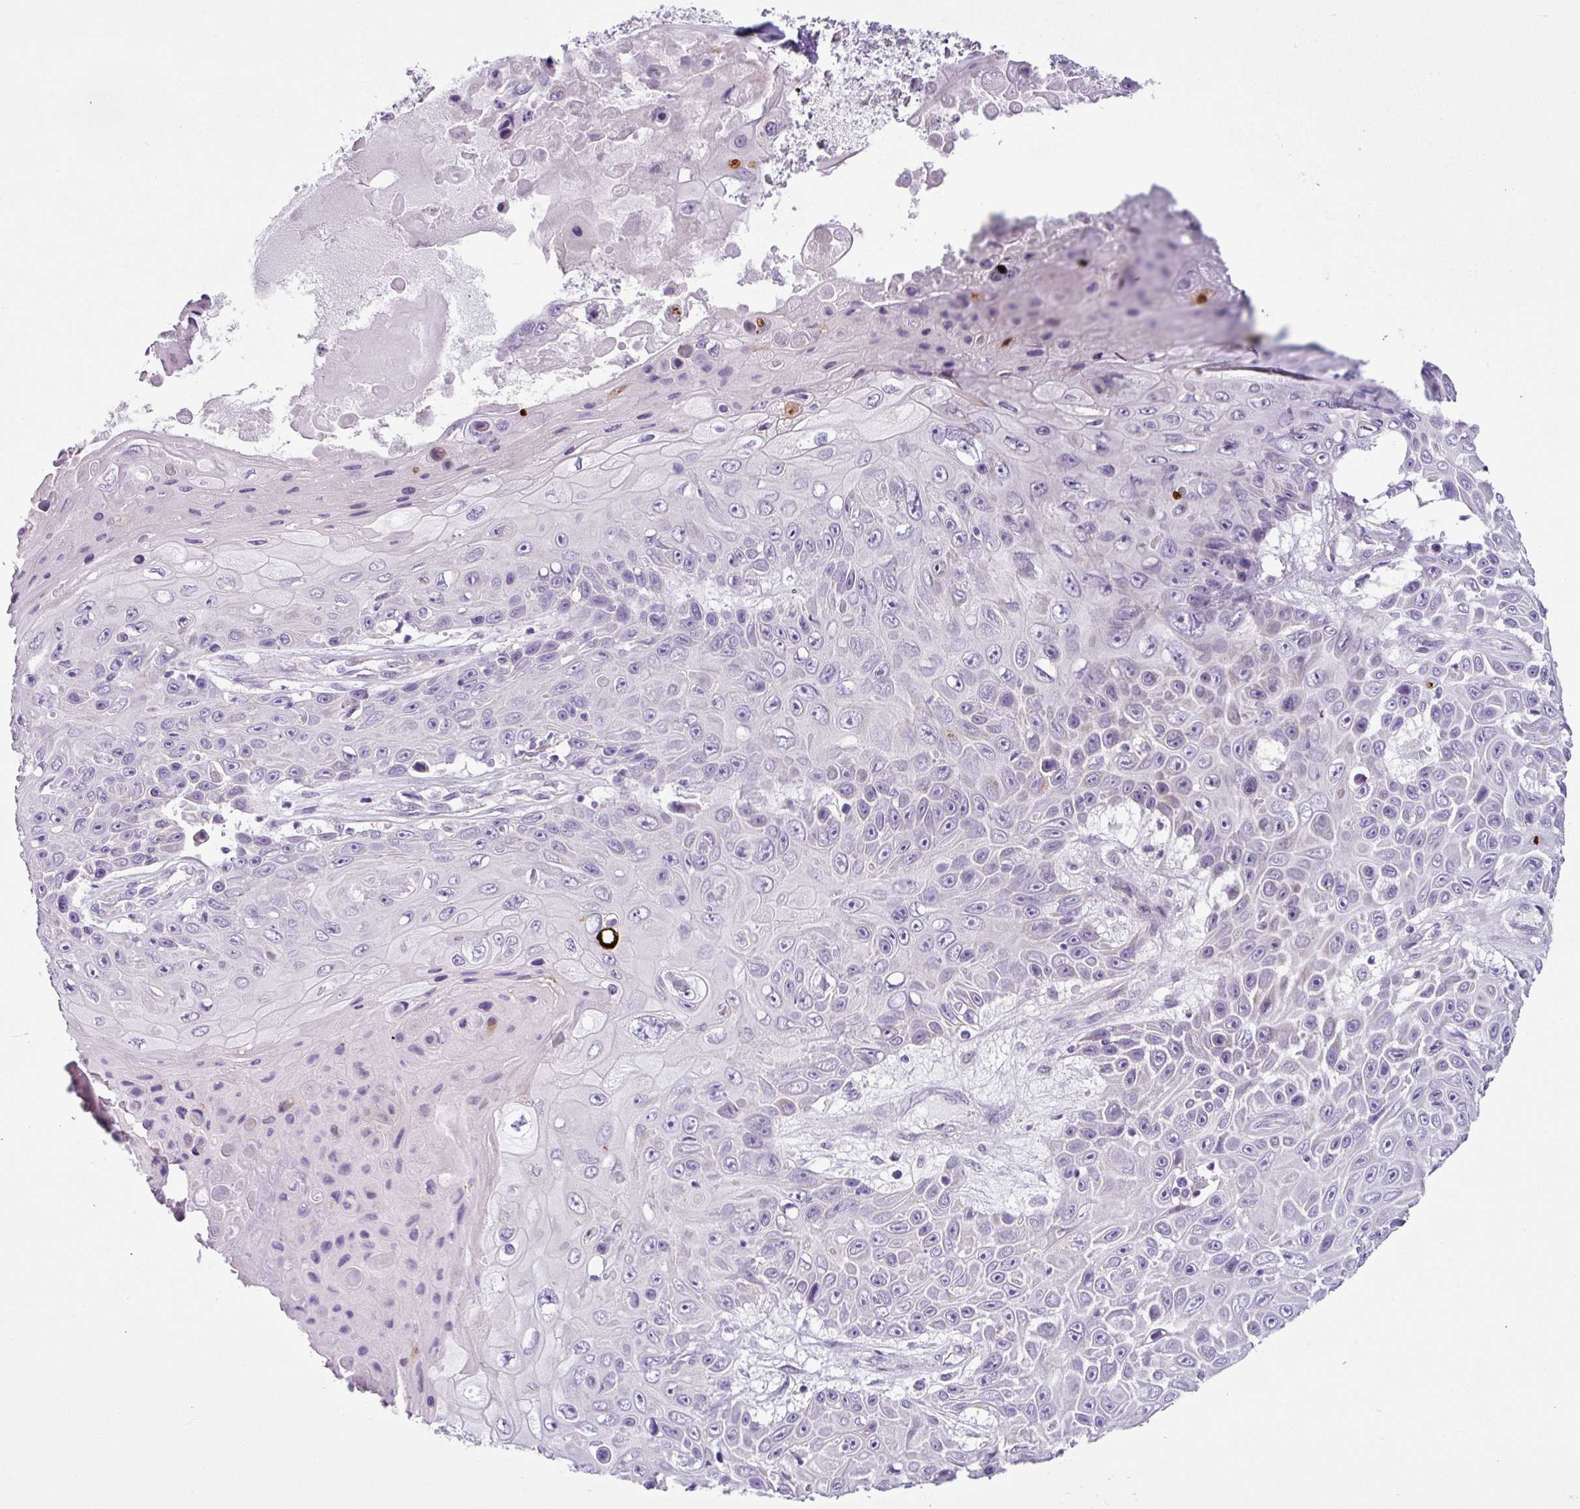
{"staining": {"intensity": "negative", "quantity": "none", "location": "none"}, "tissue": "skin cancer", "cell_type": "Tumor cells", "image_type": "cancer", "snomed": [{"axis": "morphology", "description": "Squamous cell carcinoma, NOS"}, {"axis": "topography", "description": "Skin"}], "caption": "Tumor cells are negative for brown protein staining in squamous cell carcinoma (skin).", "gene": "HMCN2", "patient": {"sex": "male", "age": 82}}